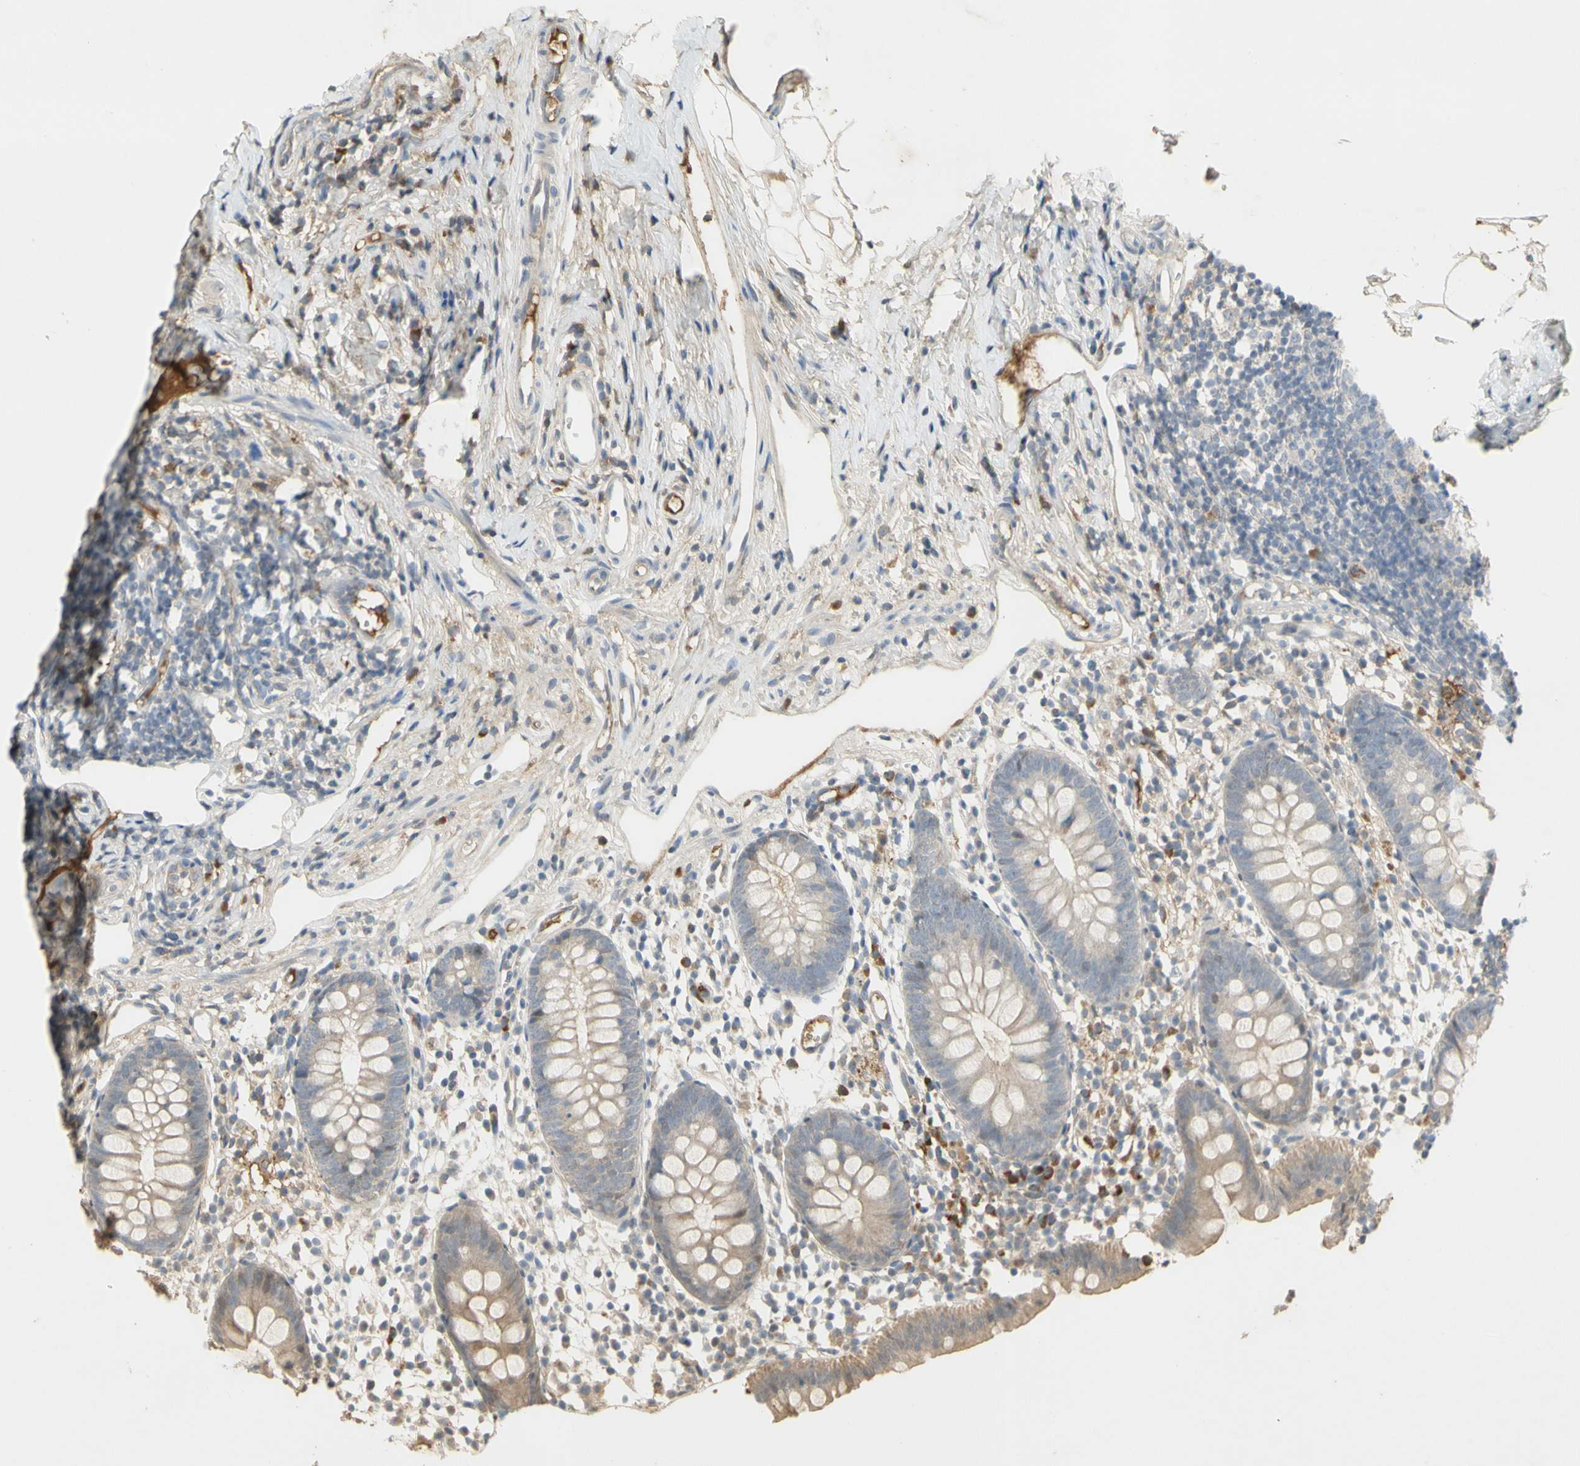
{"staining": {"intensity": "weak", "quantity": "<25%", "location": "cytoplasmic/membranous"}, "tissue": "appendix", "cell_type": "Glandular cells", "image_type": "normal", "snomed": [{"axis": "morphology", "description": "Normal tissue, NOS"}, {"axis": "topography", "description": "Appendix"}], "caption": "DAB immunohistochemical staining of normal appendix displays no significant expression in glandular cells.", "gene": "NRG4", "patient": {"sex": "female", "age": 20}}